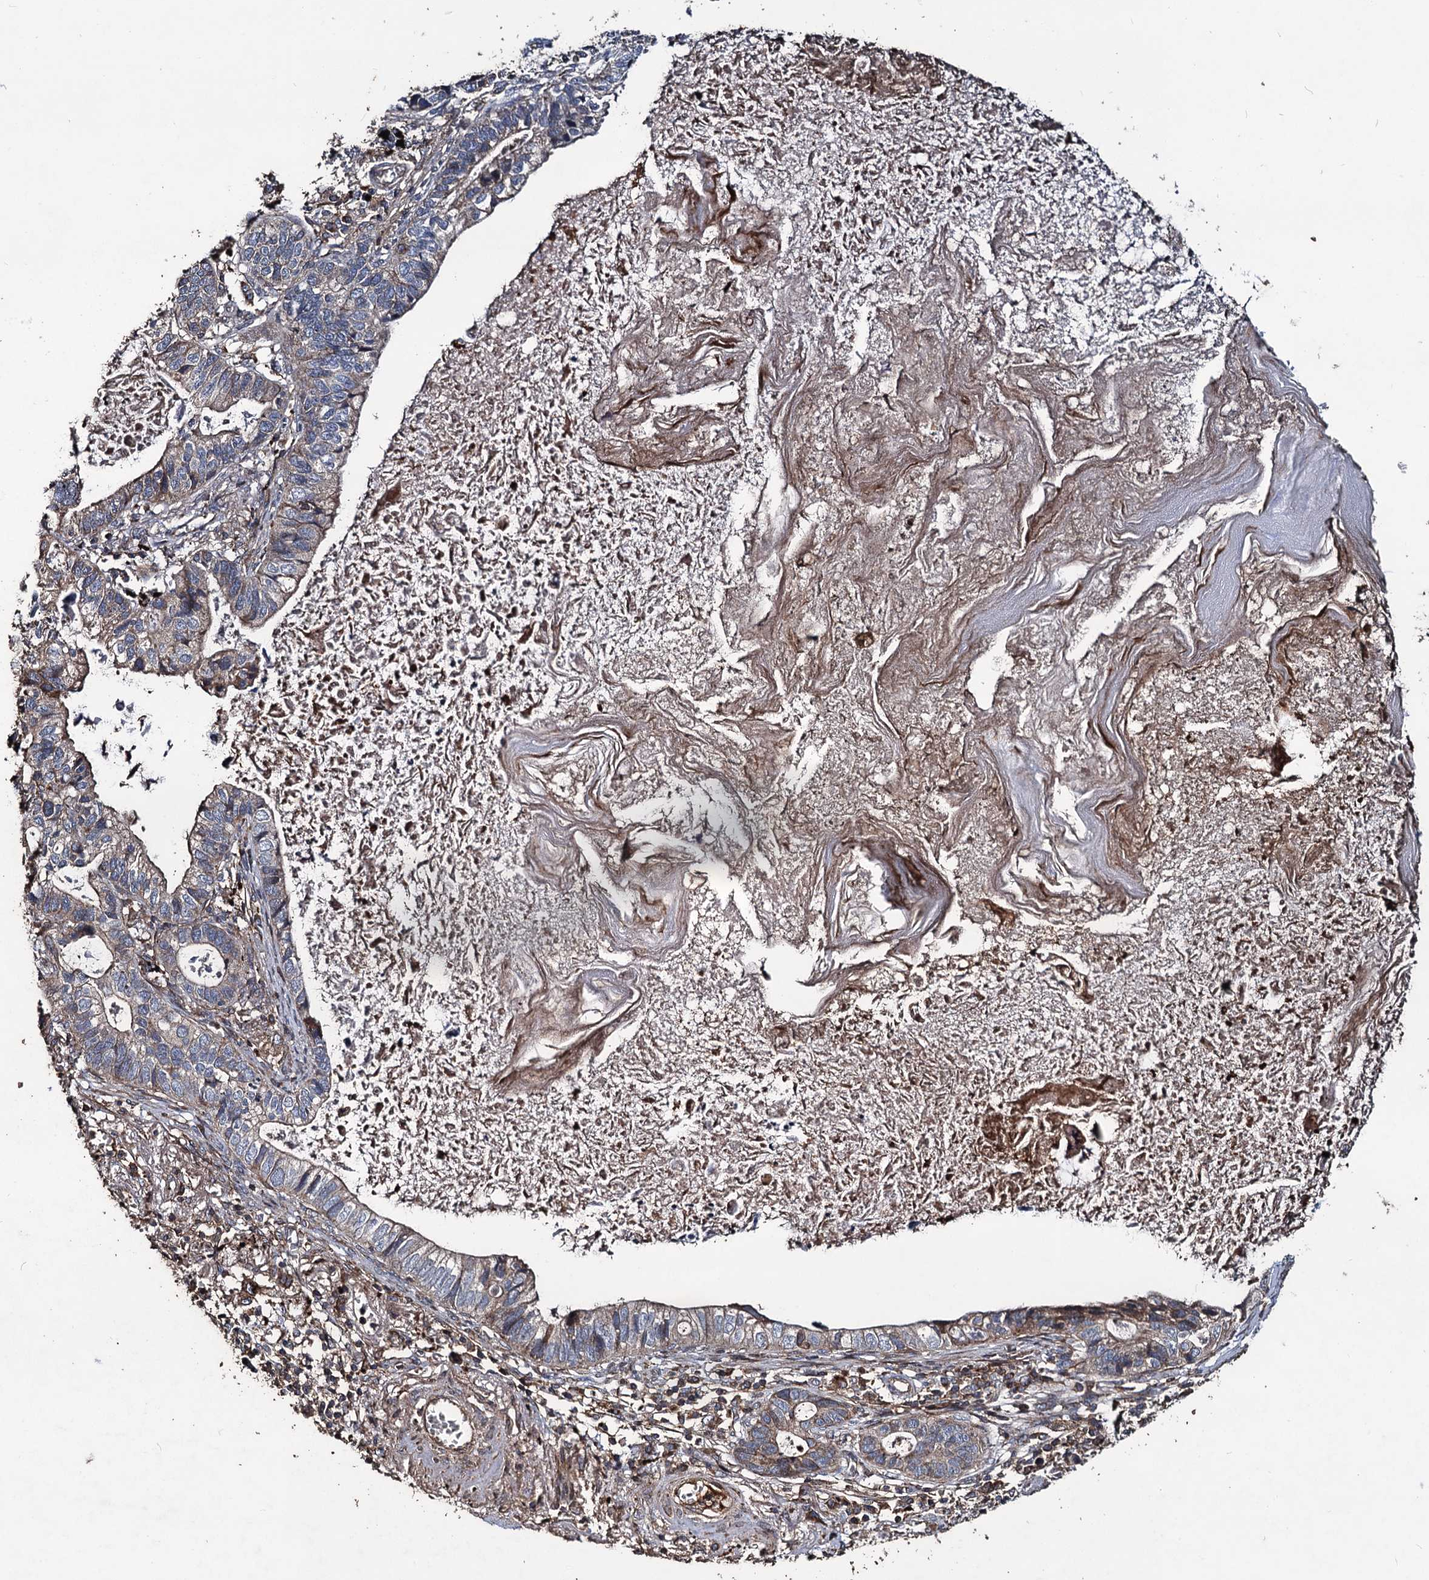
{"staining": {"intensity": "weak", "quantity": "<25%", "location": "cytoplasmic/membranous"}, "tissue": "lung cancer", "cell_type": "Tumor cells", "image_type": "cancer", "snomed": [{"axis": "morphology", "description": "Adenocarcinoma, NOS"}, {"axis": "topography", "description": "Lung"}], "caption": "Human lung cancer stained for a protein using immunohistochemistry (IHC) reveals no positivity in tumor cells.", "gene": "NOTCH2NLA", "patient": {"sex": "male", "age": 67}}